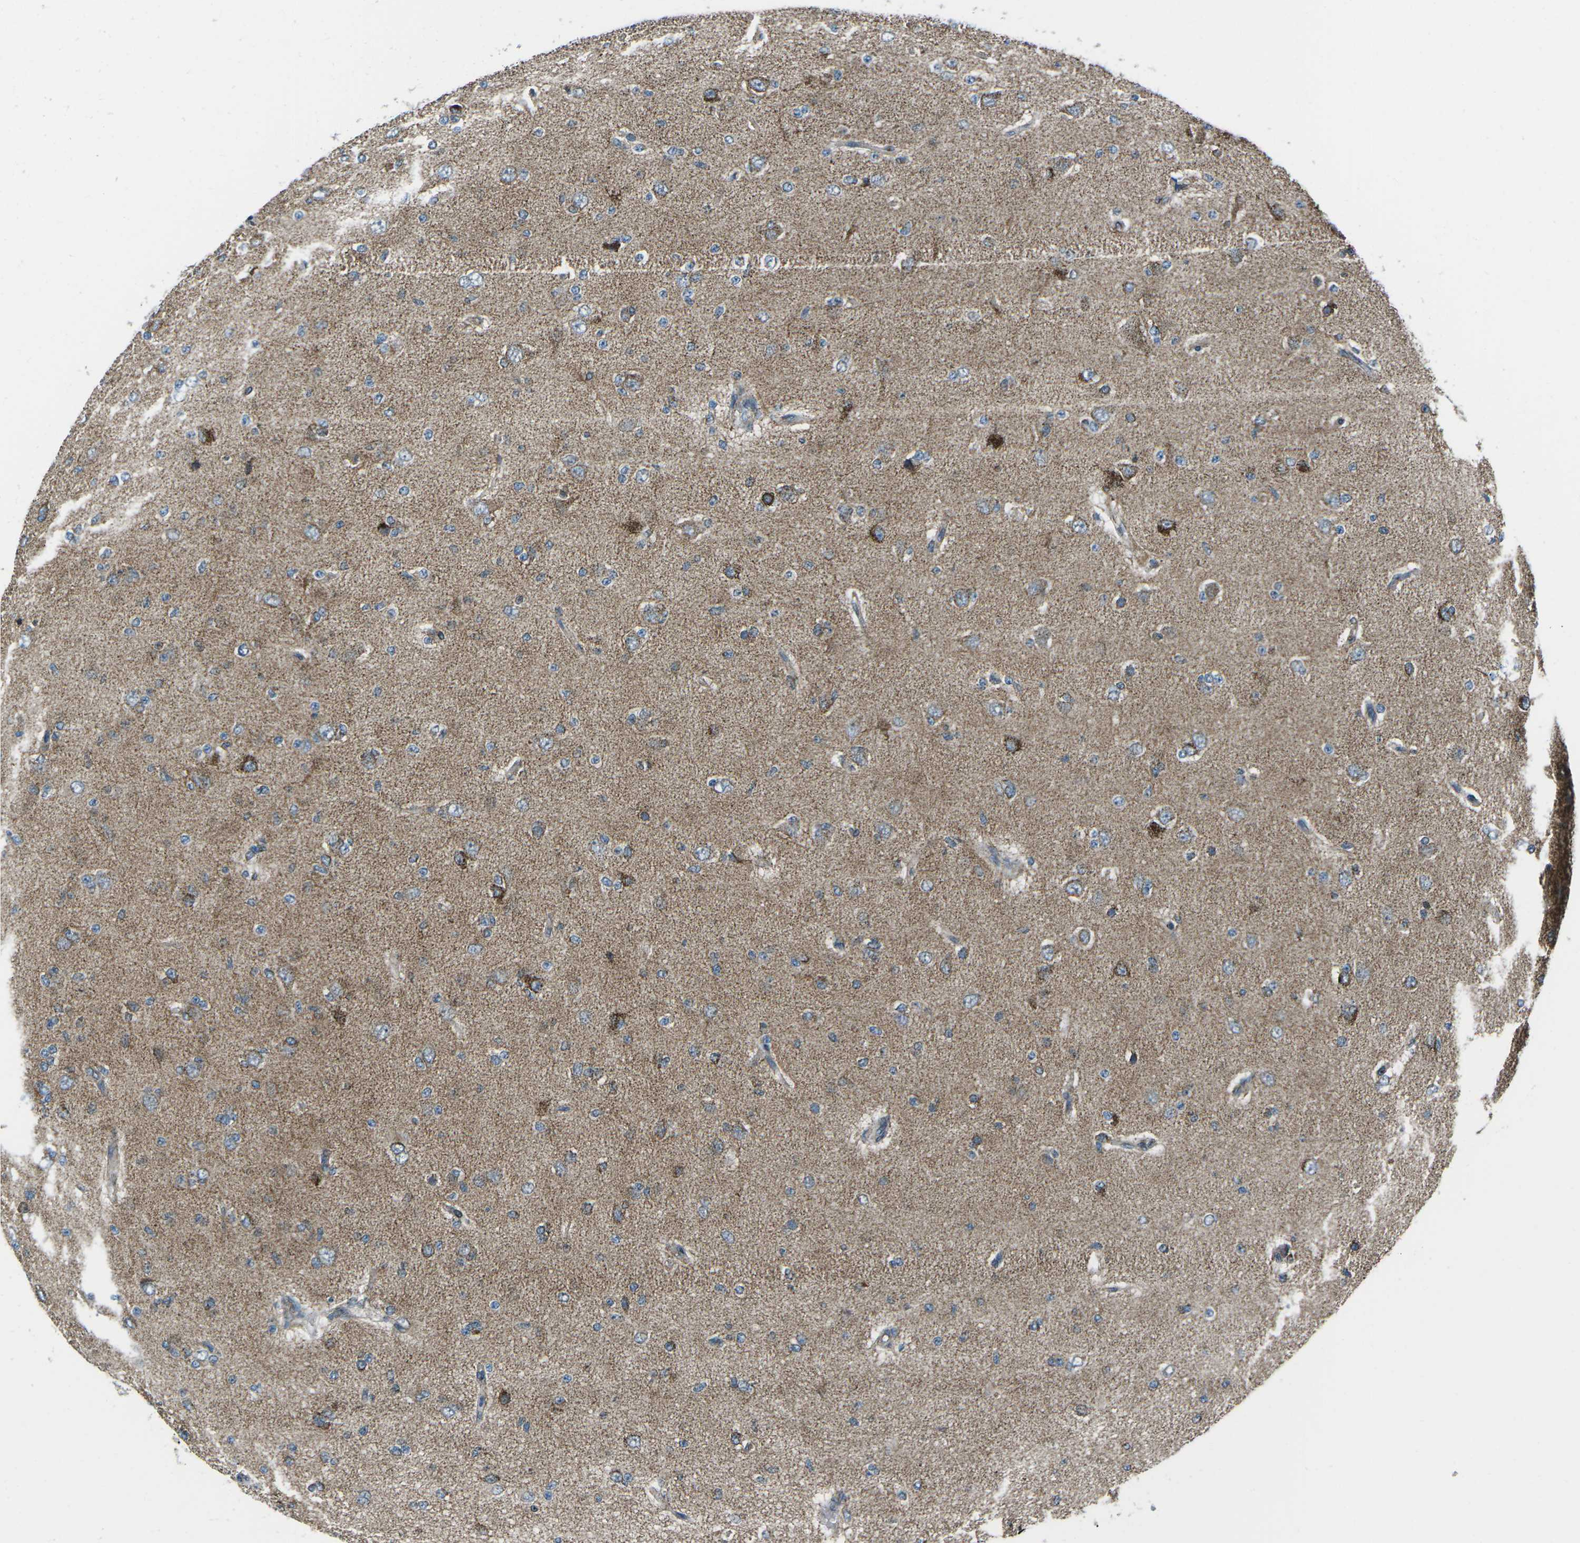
{"staining": {"intensity": "weak", "quantity": "<25%", "location": "cytoplasmic/membranous"}, "tissue": "glioma", "cell_type": "Tumor cells", "image_type": "cancer", "snomed": [{"axis": "morphology", "description": "Glioma, malignant, Low grade"}, {"axis": "topography", "description": "Brain"}], "caption": "The immunohistochemistry photomicrograph has no significant expression in tumor cells of glioma tissue. The staining was performed using DAB to visualize the protein expression in brown, while the nuclei were stained in blue with hematoxylin (Magnification: 20x).", "gene": "RFESD", "patient": {"sex": "male", "age": 38}}